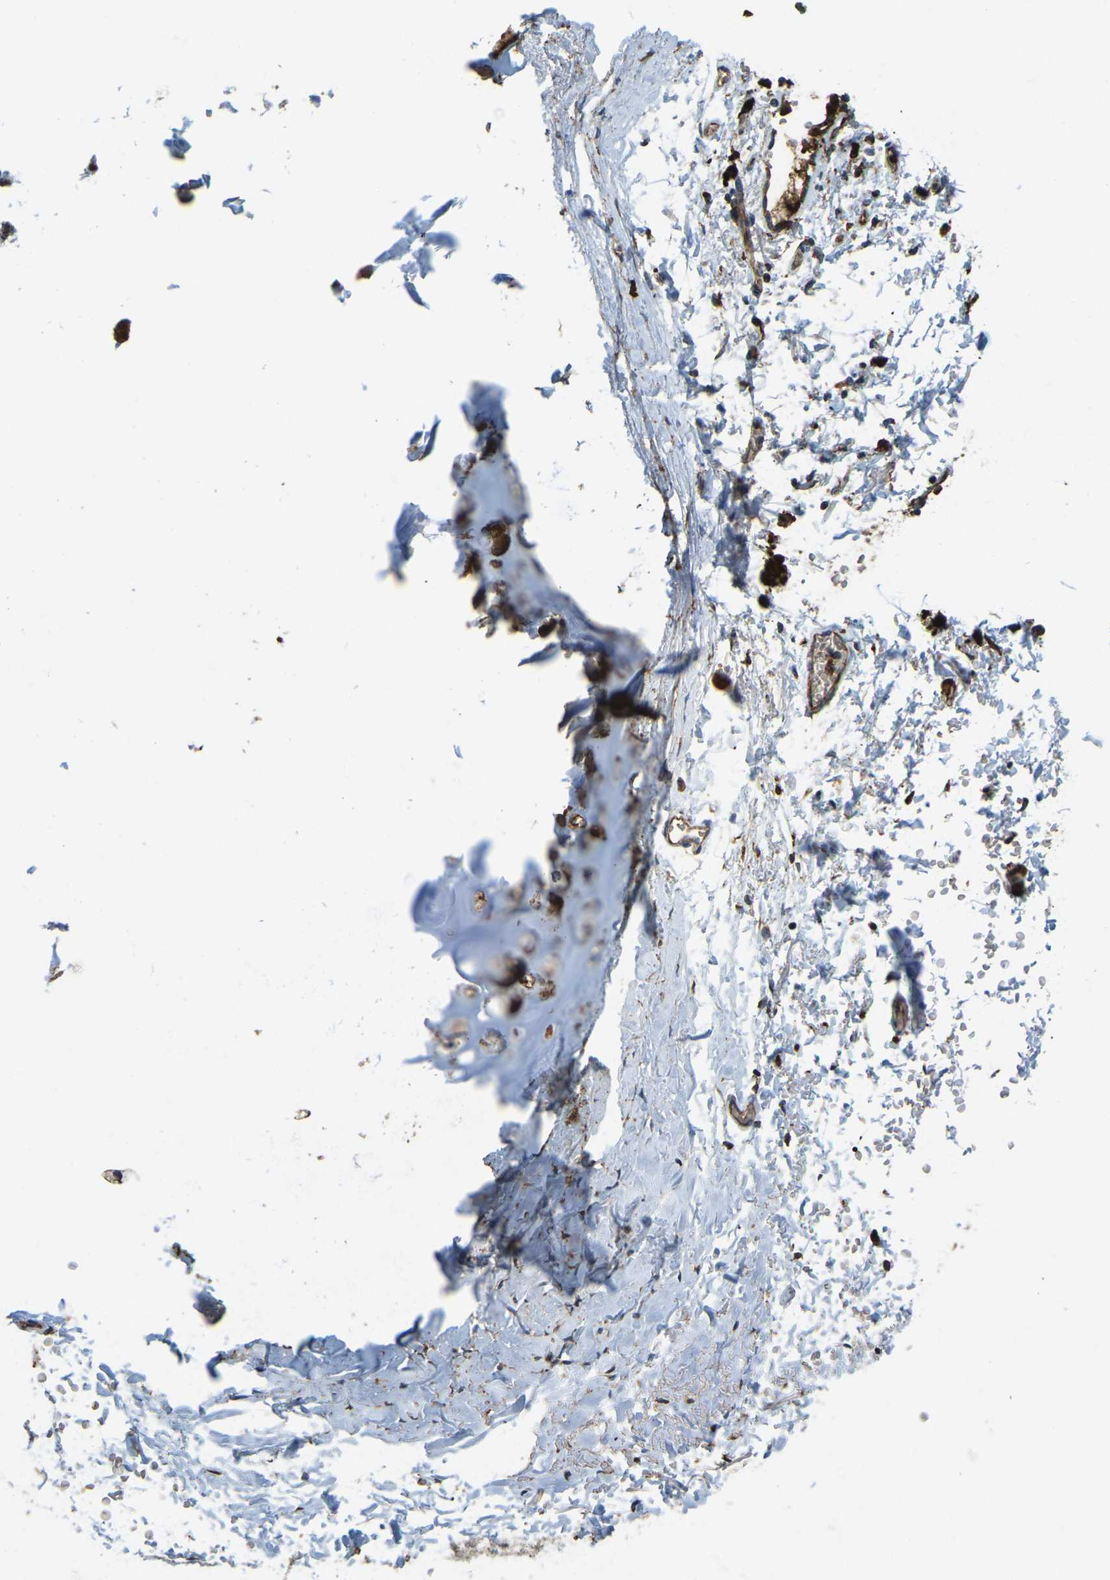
{"staining": {"intensity": "negative", "quantity": "none", "location": "none"}, "tissue": "adipose tissue", "cell_type": "Adipocytes", "image_type": "normal", "snomed": [{"axis": "morphology", "description": "Normal tissue, NOS"}, {"axis": "topography", "description": "Cartilage tissue"}, {"axis": "topography", "description": "Lung"}], "caption": "Immunohistochemical staining of normal adipose tissue exhibits no significant positivity in adipocytes.", "gene": "RNF115", "patient": {"sex": "female", "age": 77}}